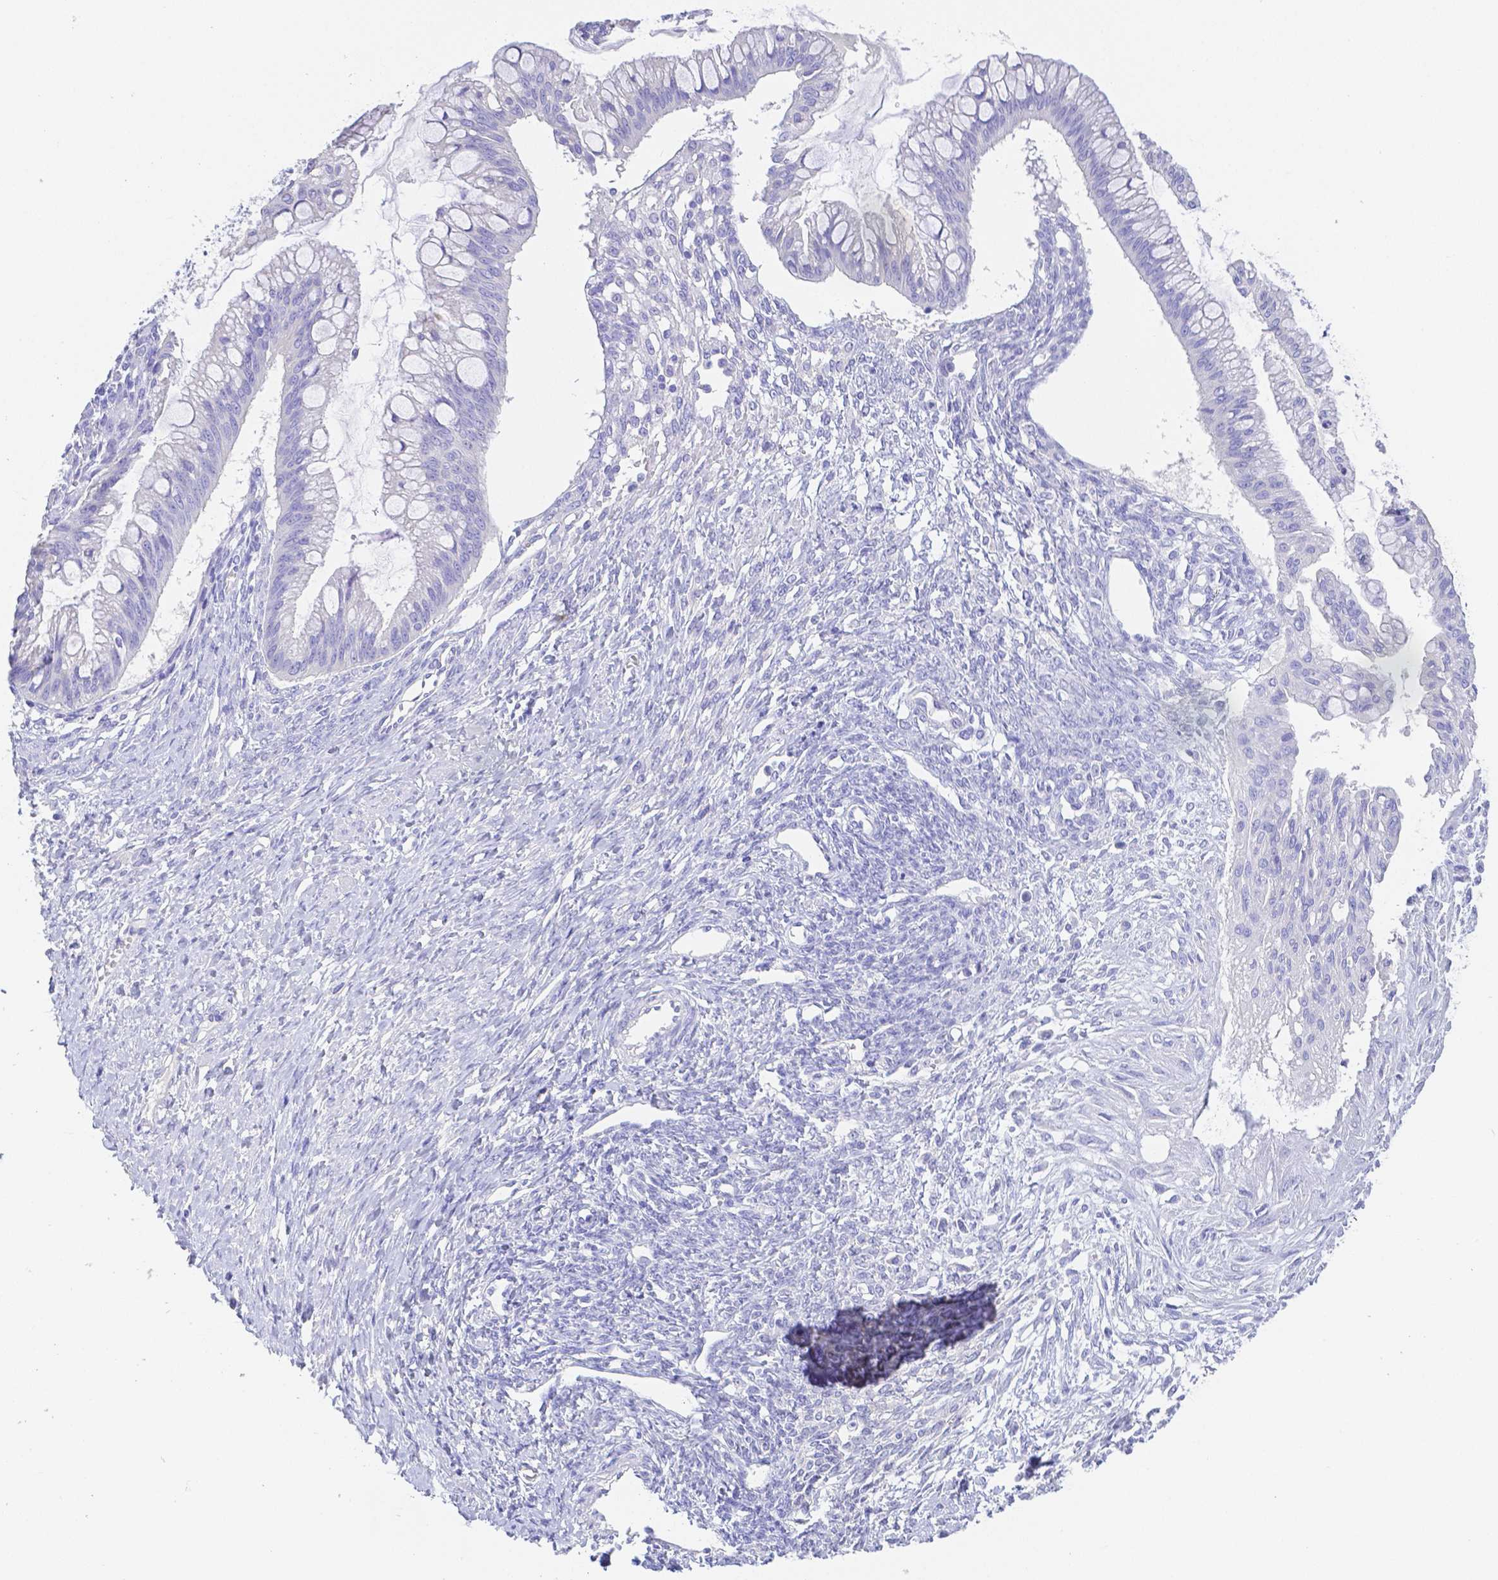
{"staining": {"intensity": "negative", "quantity": "none", "location": "none"}, "tissue": "ovarian cancer", "cell_type": "Tumor cells", "image_type": "cancer", "snomed": [{"axis": "morphology", "description": "Cystadenocarcinoma, mucinous, NOS"}, {"axis": "topography", "description": "Ovary"}], "caption": "Immunohistochemical staining of ovarian cancer shows no significant positivity in tumor cells.", "gene": "ZG16B", "patient": {"sex": "female", "age": 73}}